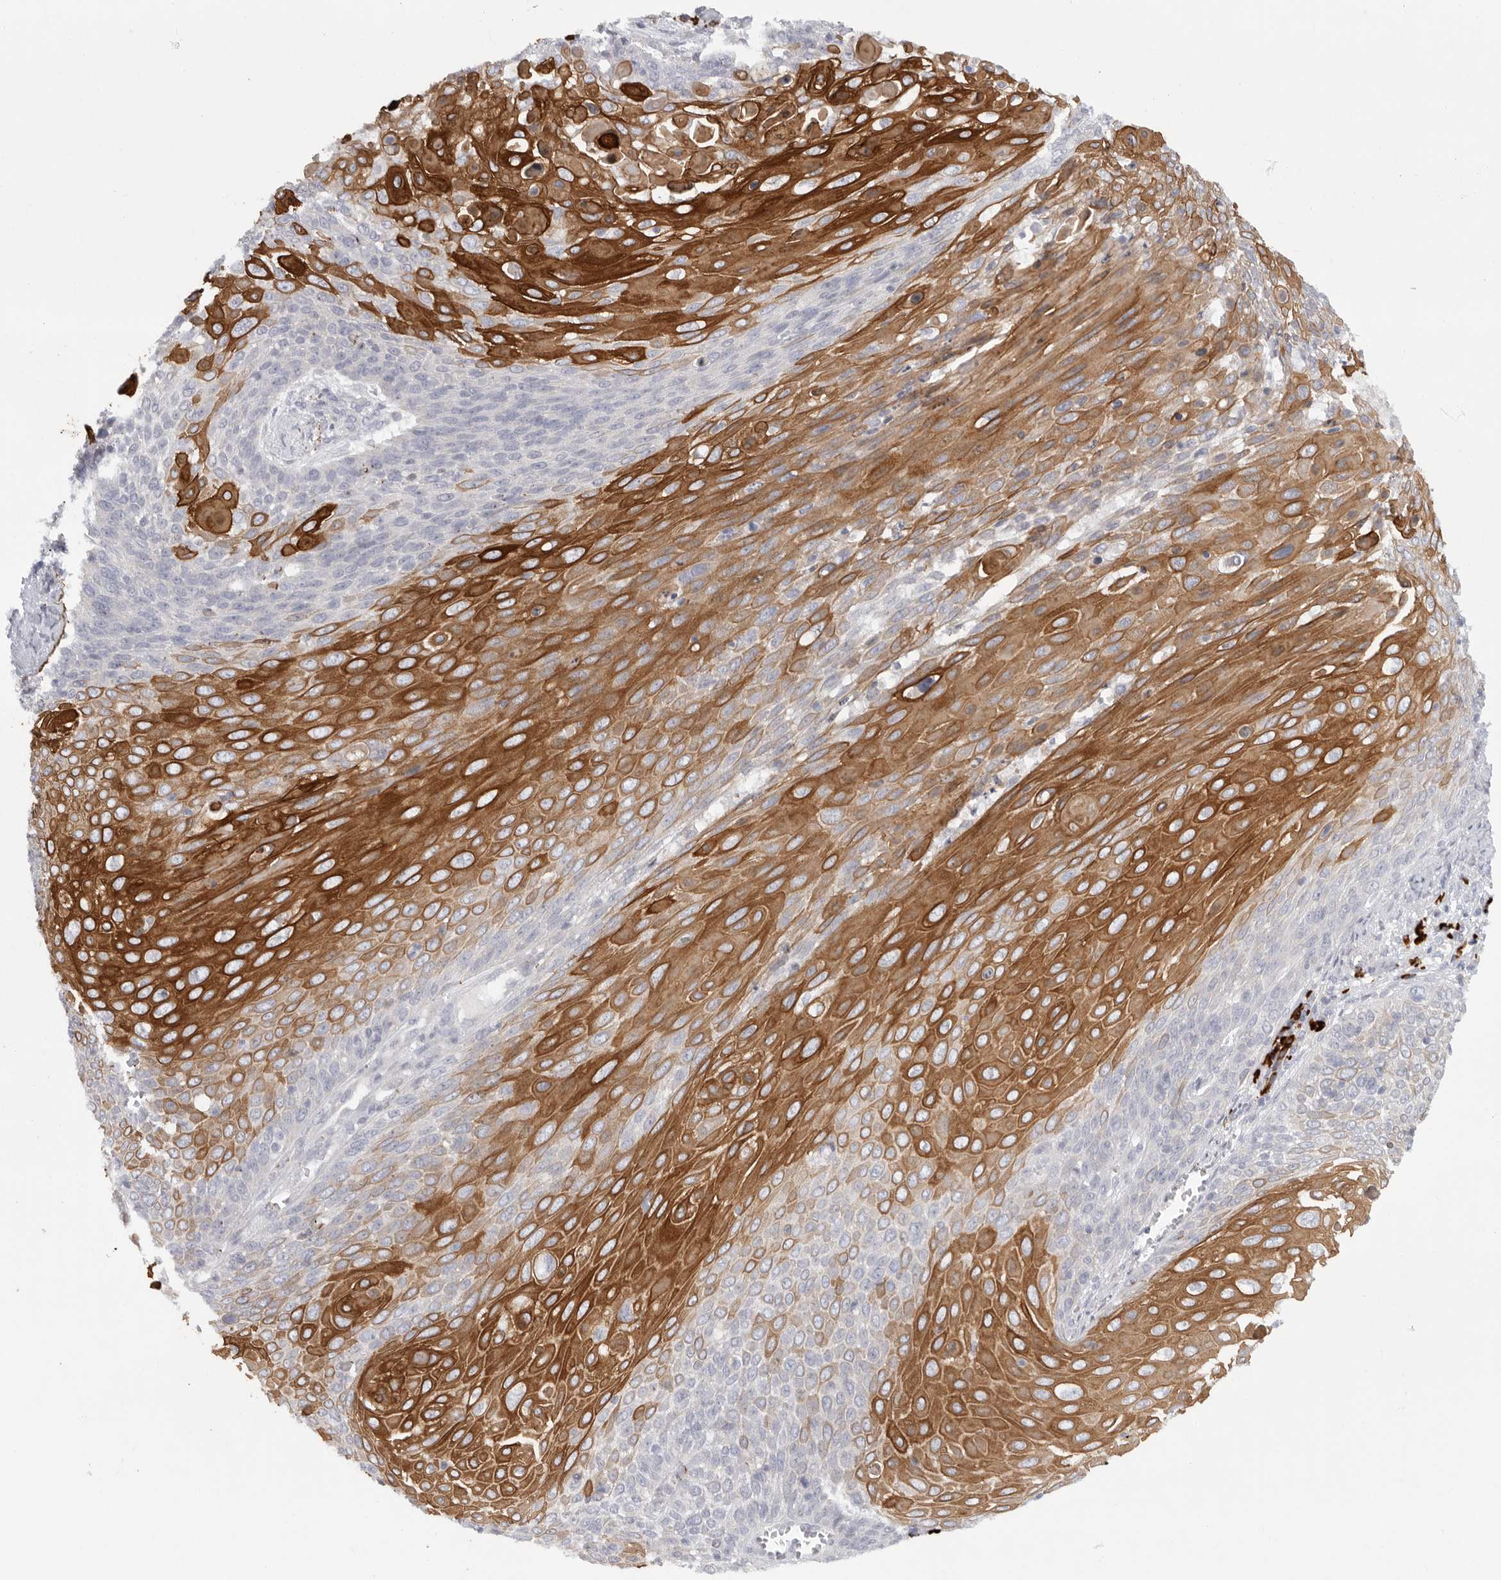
{"staining": {"intensity": "moderate", "quantity": ">75%", "location": "cytoplasmic/membranous"}, "tissue": "cervical cancer", "cell_type": "Tumor cells", "image_type": "cancer", "snomed": [{"axis": "morphology", "description": "Squamous cell carcinoma, NOS"}, {"axis": "topography", "description": "Cervix"}], "caption": "A brown stain highlights moderate cytoplasmic/membranous staining of a protein in human cervical cancer (squamous cell carcinoma) tumor cells.", "gene": "TMEM69", "patient": {"sex": "female", "age": 39}}